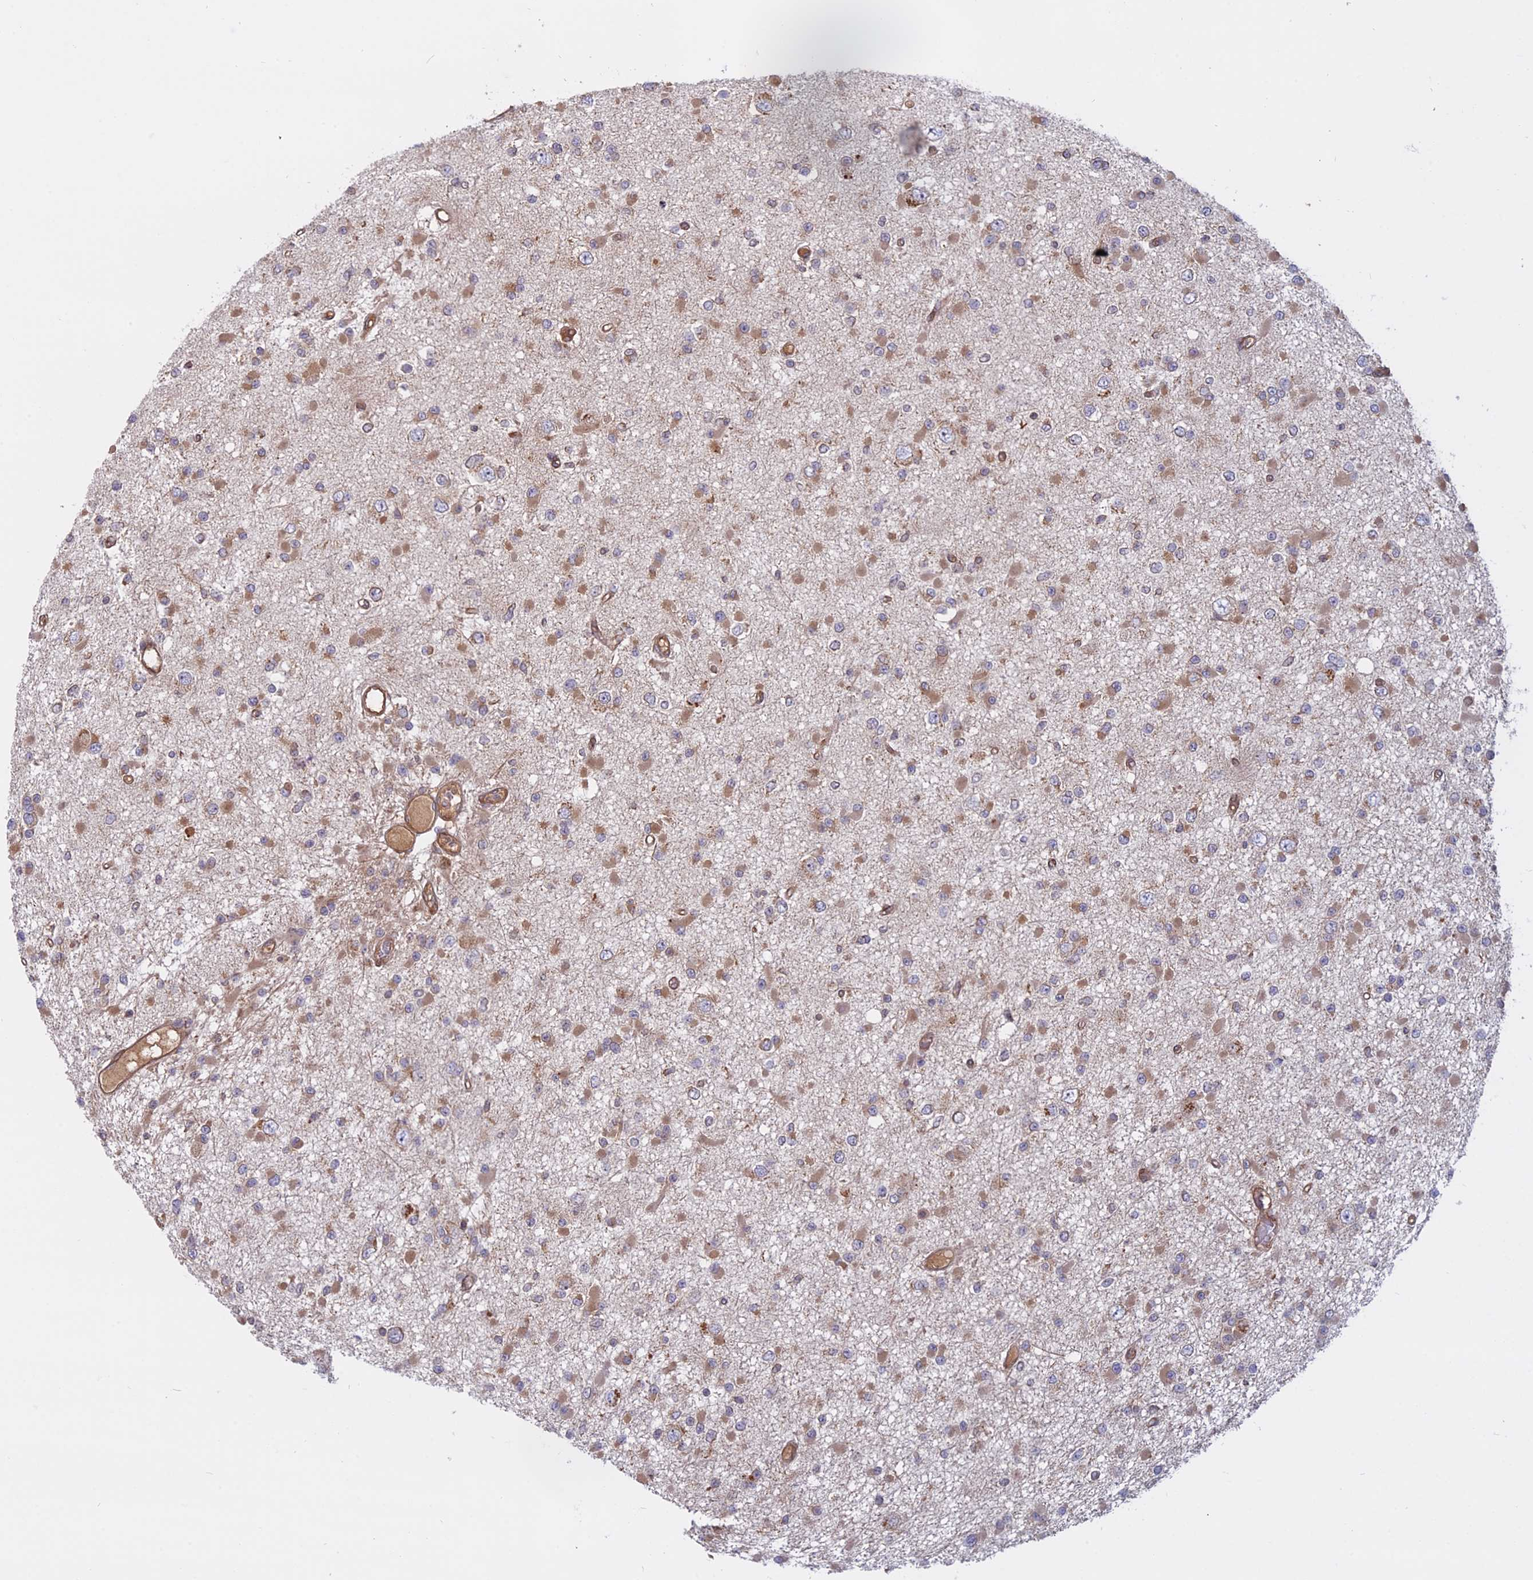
{"staining": {"intensity": "moderate", "quantity": "25%-75%", "location": "cytoplasmic/membranous"}, "tissue": "glioma", "cell_type": "Tumor cells", "image_type": "cancer", "snomed": [{"axis": "morphology", "description": "Glioma, malignant, Low grade"}, {"axis": "topography", "description": "Brain"}], "caption": "This is an image of IHC staining of glioma, which shows moderate expression in the cytoplasmic/membranous of tumor cells.", "gene": "TMEM208", "patient": {"sex": "female", "age": 22}}